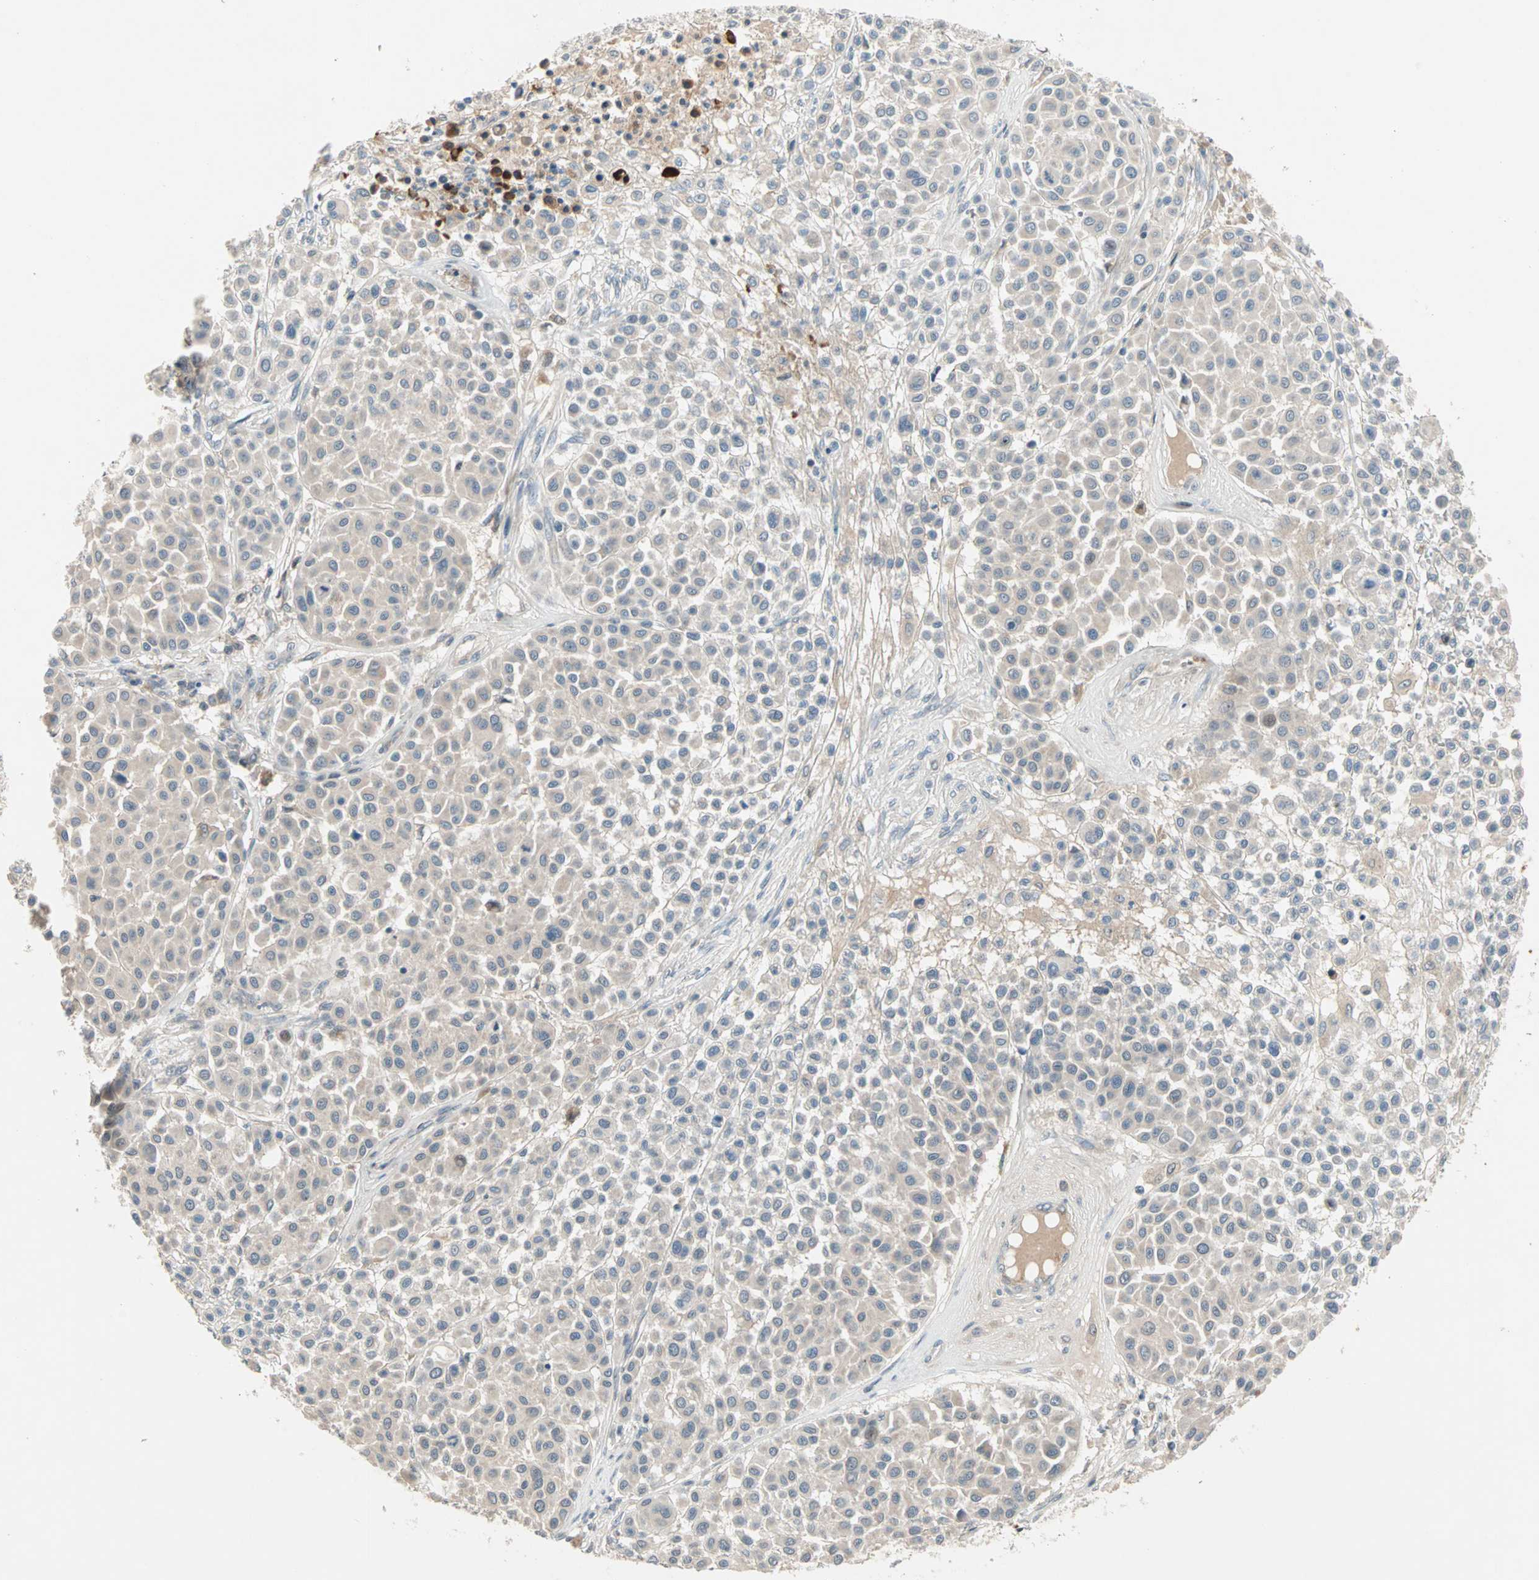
{"staining": {"intensity": "negative", "quantity": "none", "location": "none"}, "tissue": "melanoma", "cell_type": "Tumor cells", "image_type": "cancer", "snomed": [{"axis": "morphology", "description": "Malignant melanoma, Metastatic site"}, {"axis": "topography", "description": "Soft tissue"}], "caption": "Immunohistochemistry photomicrograph of human melanoma stained for a protein (brown), which demonstrates no expression in tumor cells.", "gene": "PROS1", "patient": {"sex": "male", "age": 41}}